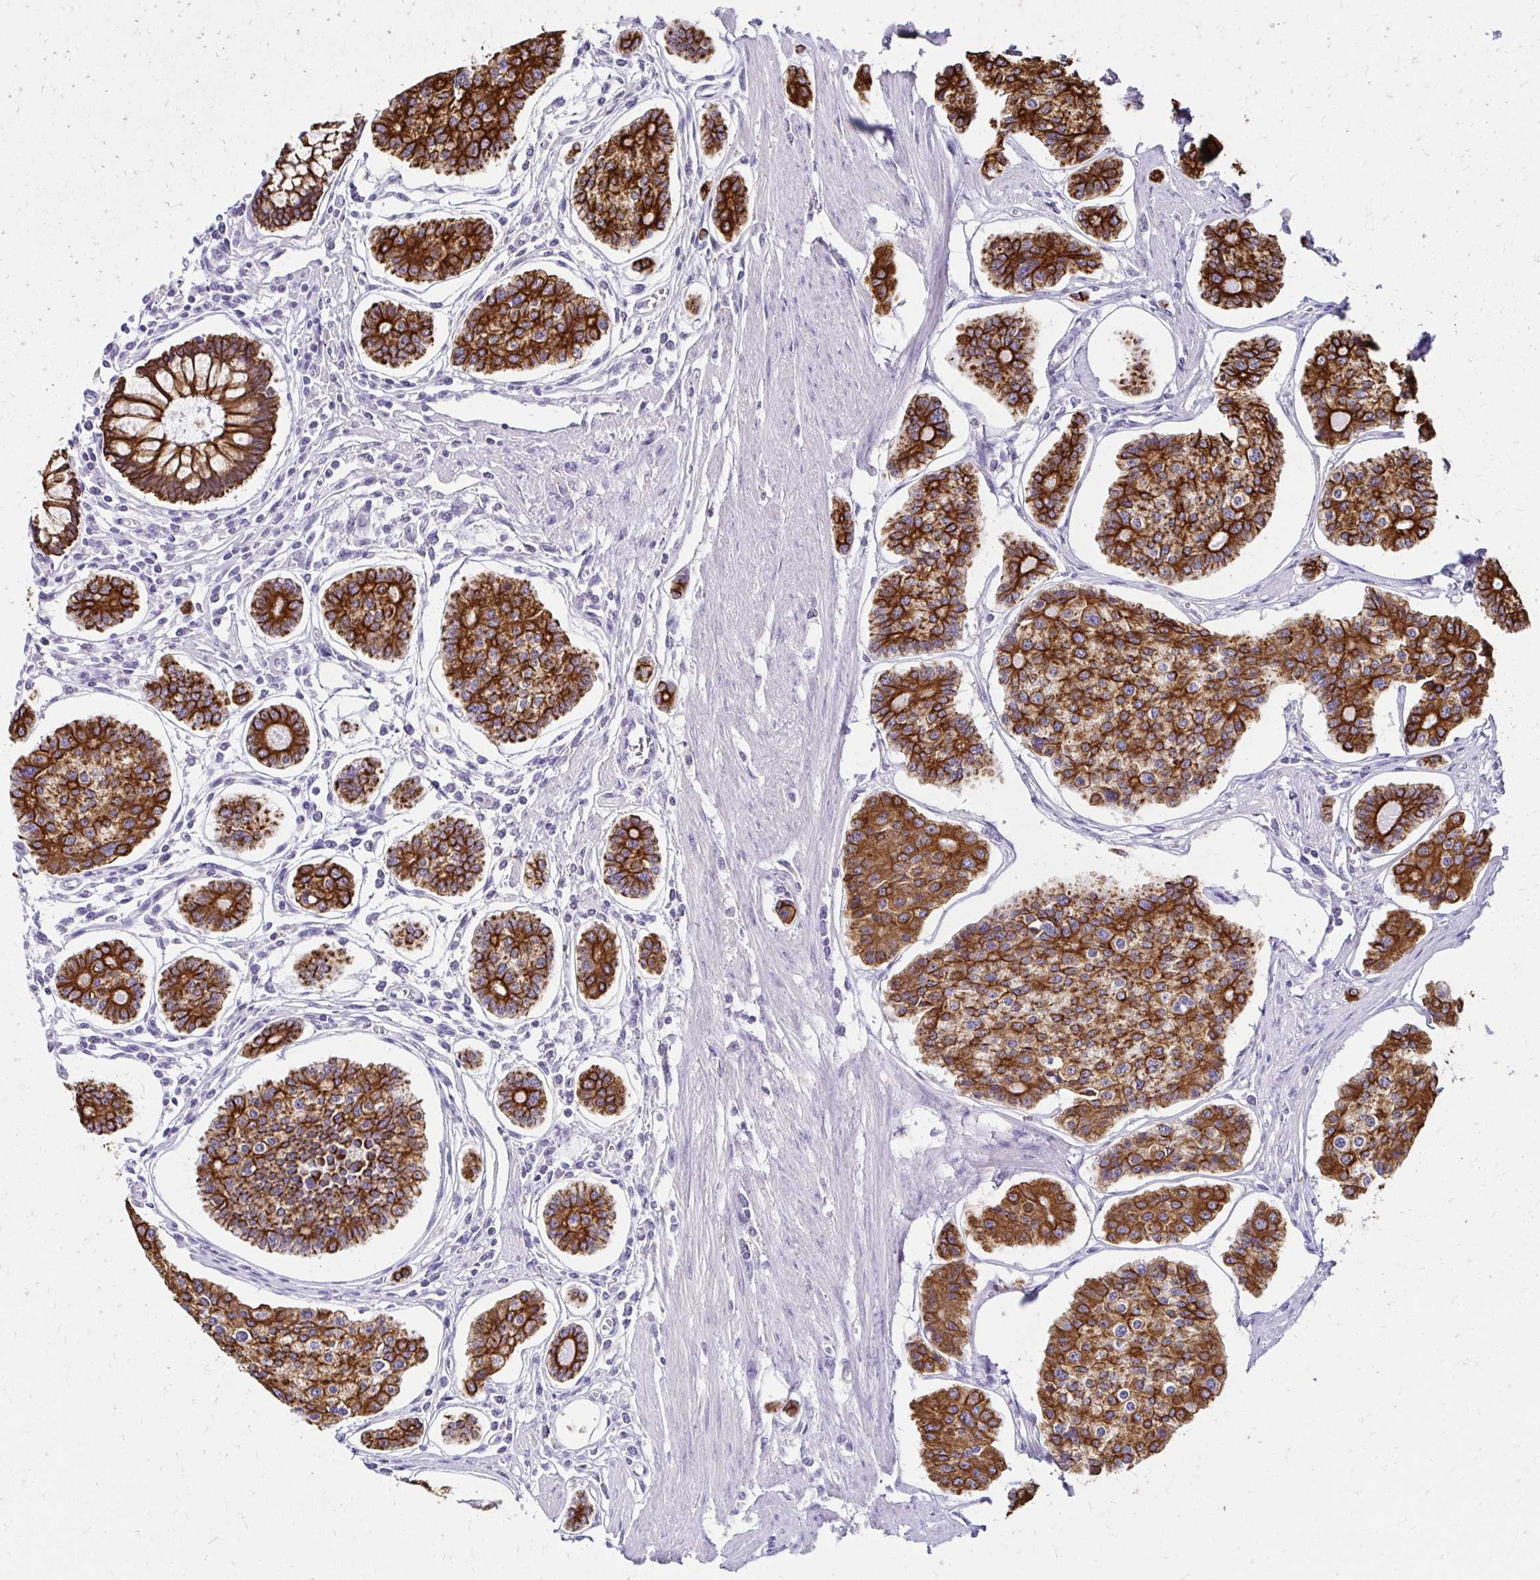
{"staining": {"intensity": "strong", "quantity": ">75%", "location": "cytoplasmic/membranous"}, "tissue": "carcinoid", "cell_type": "Tumor cells", "image_type": "cancer", "snomed": [{"axis": "morphology", "description": "Carcinoid, malignant, NOS"}, {"axis": "topography", "description": "Small intestine"}], "caption": "IHC (DAB (3,3'-diaminobenzidine)) staining of carcinoid reveals strong cytoplasmic/membranous protein expression in approximately >75% of tumor cells.", "gene": "C1QTNF2", "patient": {"sex": "female", "age": 65}}